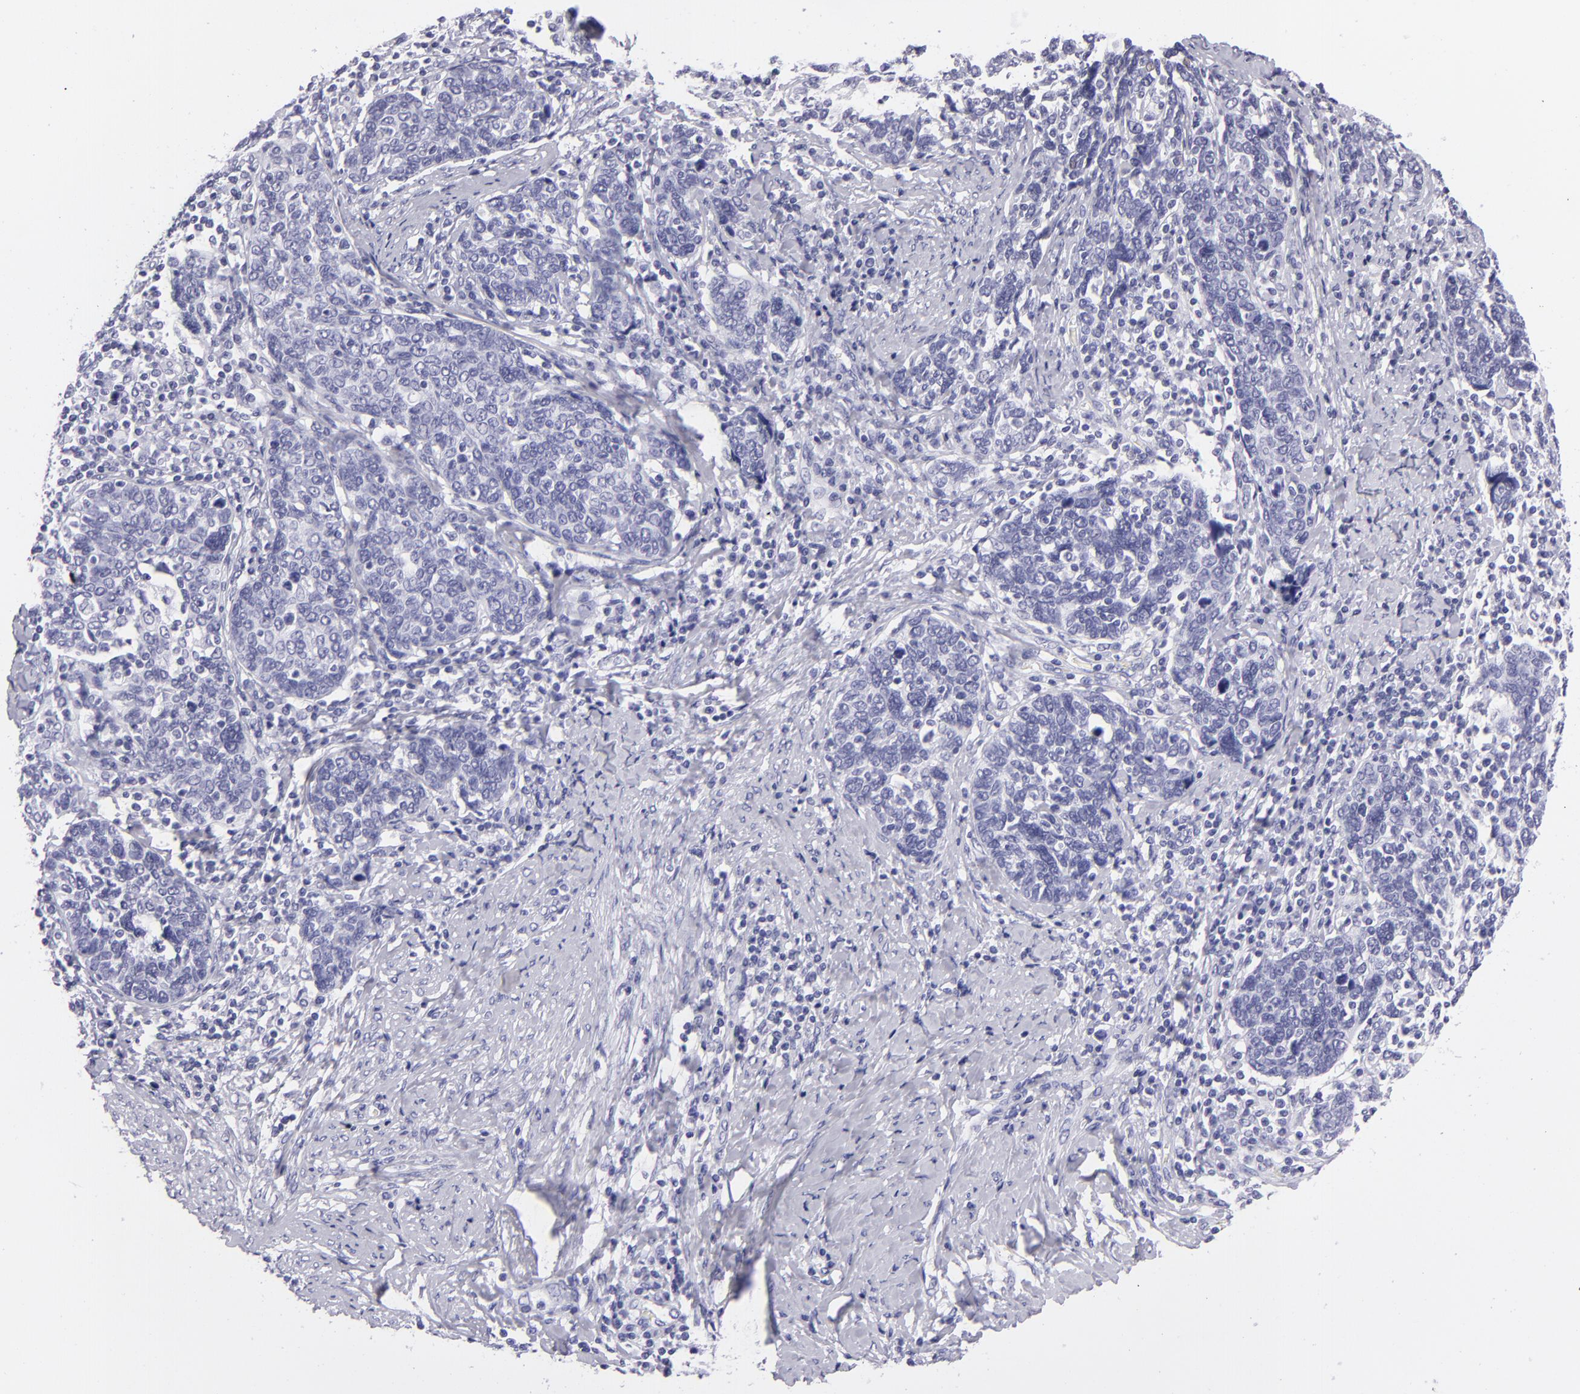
{"staining": {"intensity": "negative", "quantity": "none", "location": "none"}, "tissue": "cervical cancer", "cell_type": "Tumor cells", "image_type": "cancer", "snomed": [{"axis": "morphology", "description": "Squamous cell carcinoma, NOS"}, {"axis": "topography", "description": "Cervix"}], "caption": "IHC photomicrograph of neoplastic tissue: squamous cell carcinoma (cervical) stained with DAB (3,3'-diaminobenzidine) shows no significant protein positivity in tumor cells.", "gene": "PVALB", "patient": {"sex": "female", "age": 41}}